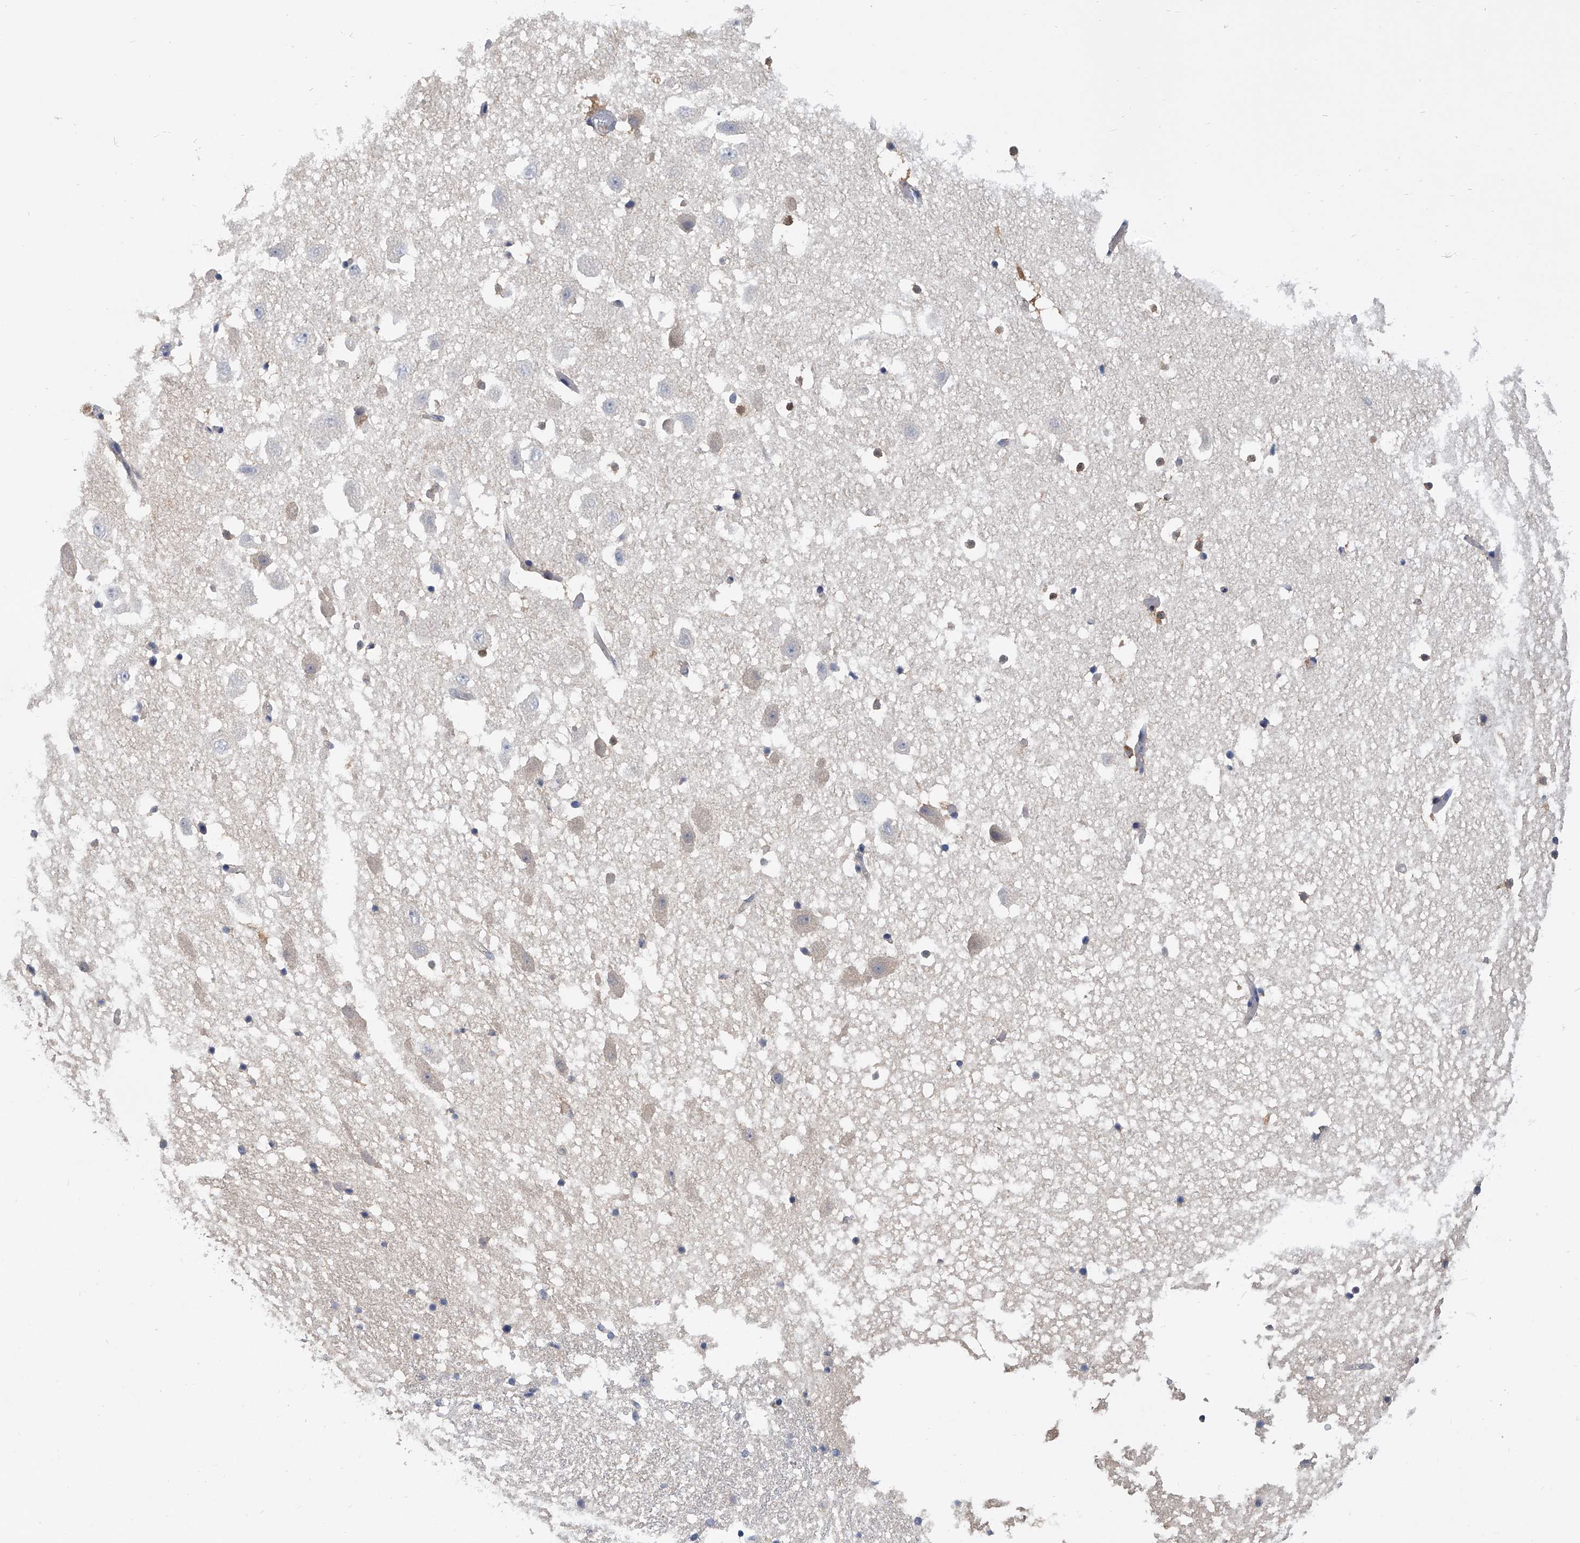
{"staining": {"intensity": "moderate", "quantity": "<25%", "location": "cytoplasmic/membranous,nuclear"}, "tissue": "hippocampus", "cell_type": "Glial cells", "image_type": "normal", "snomed": [{"axis": "morphology", "description": "Normal tissue, NOS"}, {"axis": "topography", "description": "Hippocampus"}], "caption": "Glial cells display moderate cytoplasmic/membranous,nuclear staining in about <25% of cells in benign hippocampus.", "gene": "PGM3", "patient": {"sex": "female", "age": 52}}